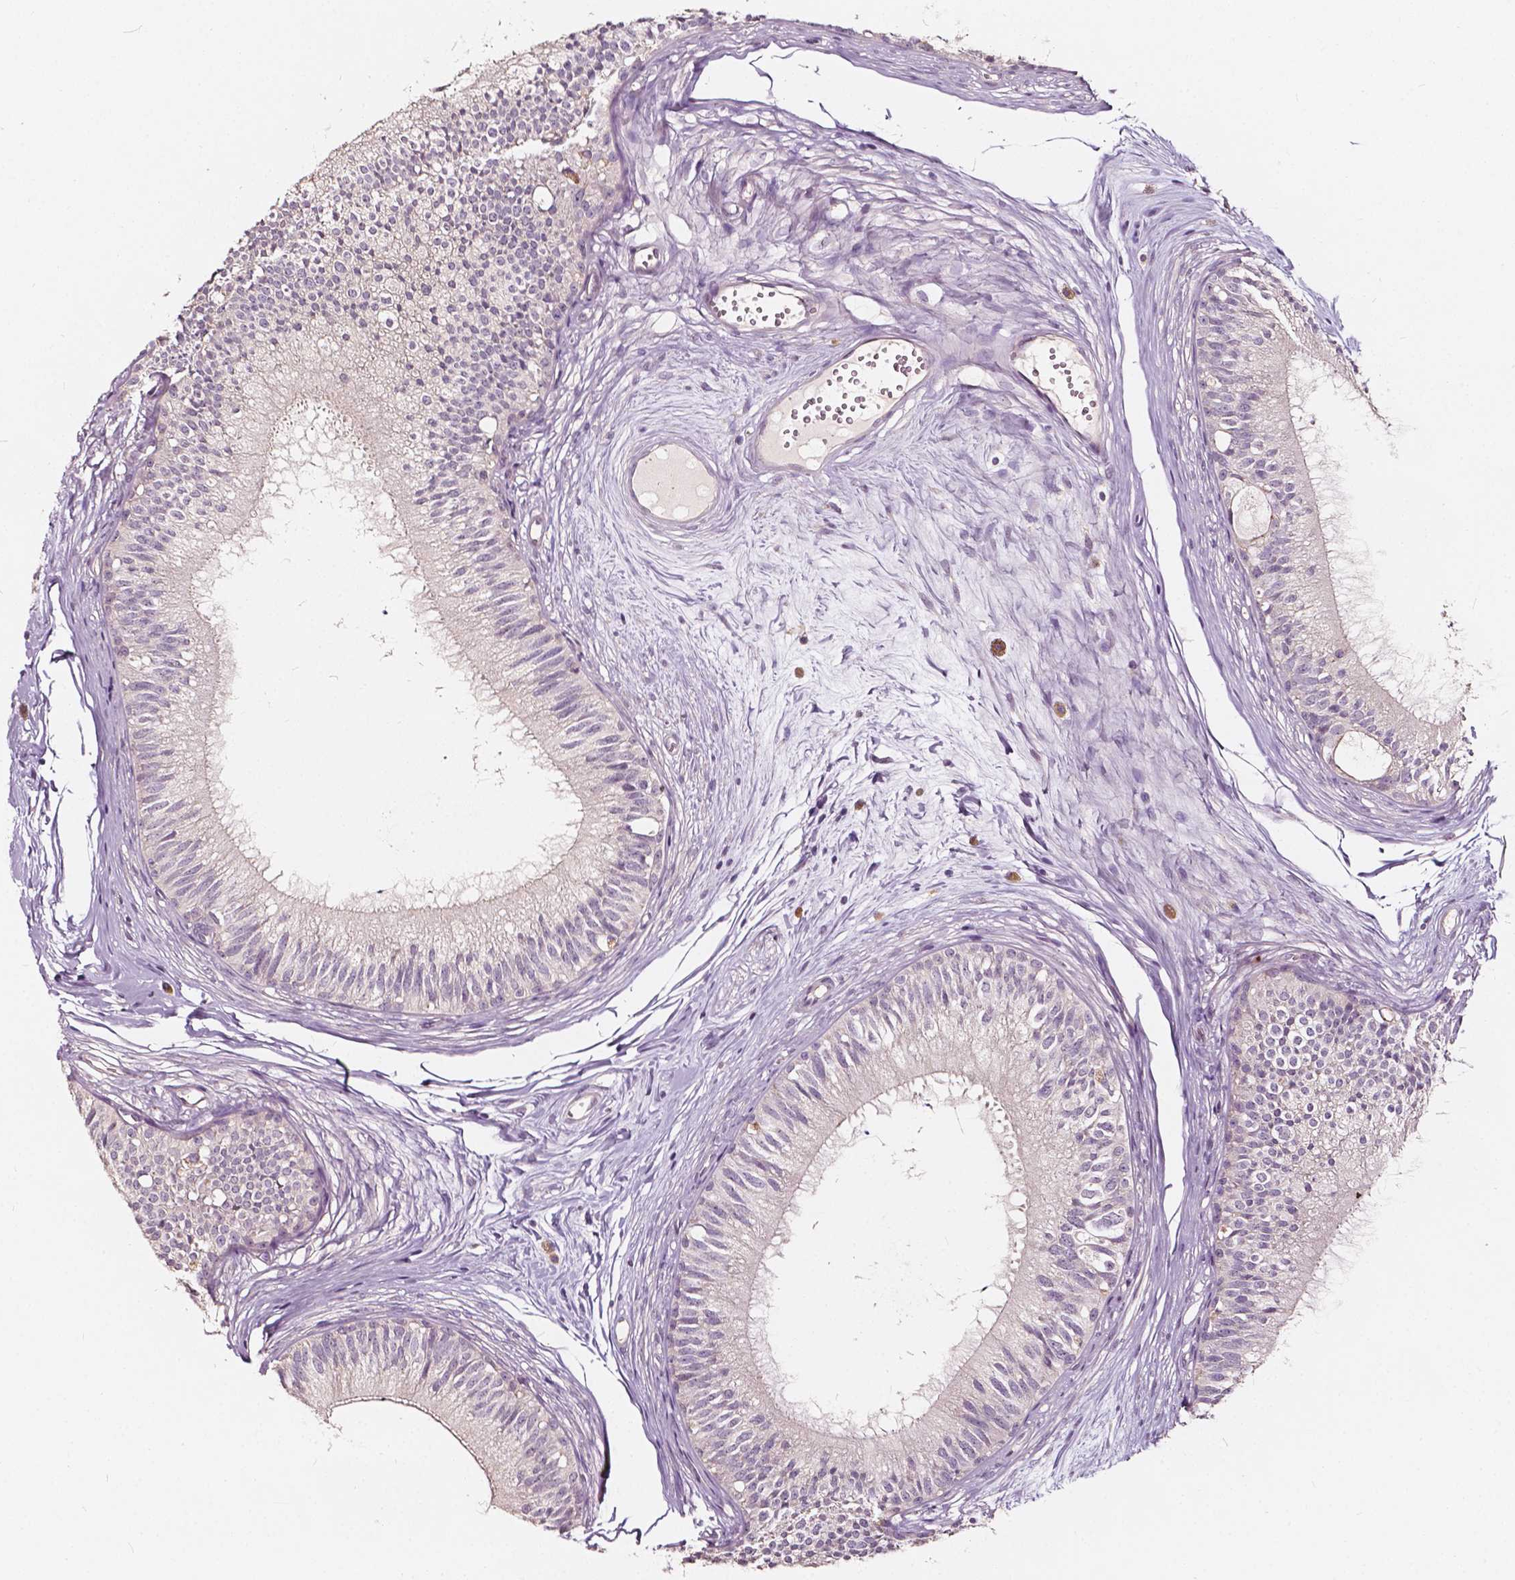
{"staining": {"intensity": "negative", "quantity": "none", "location": "none"}, "tissue": "epididymis", "cell_type": "Glandular cells", "image_type": "normal", "snomed": [{"axis": "morphology", "description": "Normal tissue, NOS"}, {"axis": "topography", "description": "Epididymis"}], "caption": "Protein analysis of benign epididymis exhibits no significant staining in glandular cells. (Immunohistochemistry, brightfield microscopy, high magnification).", "gene": "NPC1L1", "patient": {"sex": "male", "age": 29}}